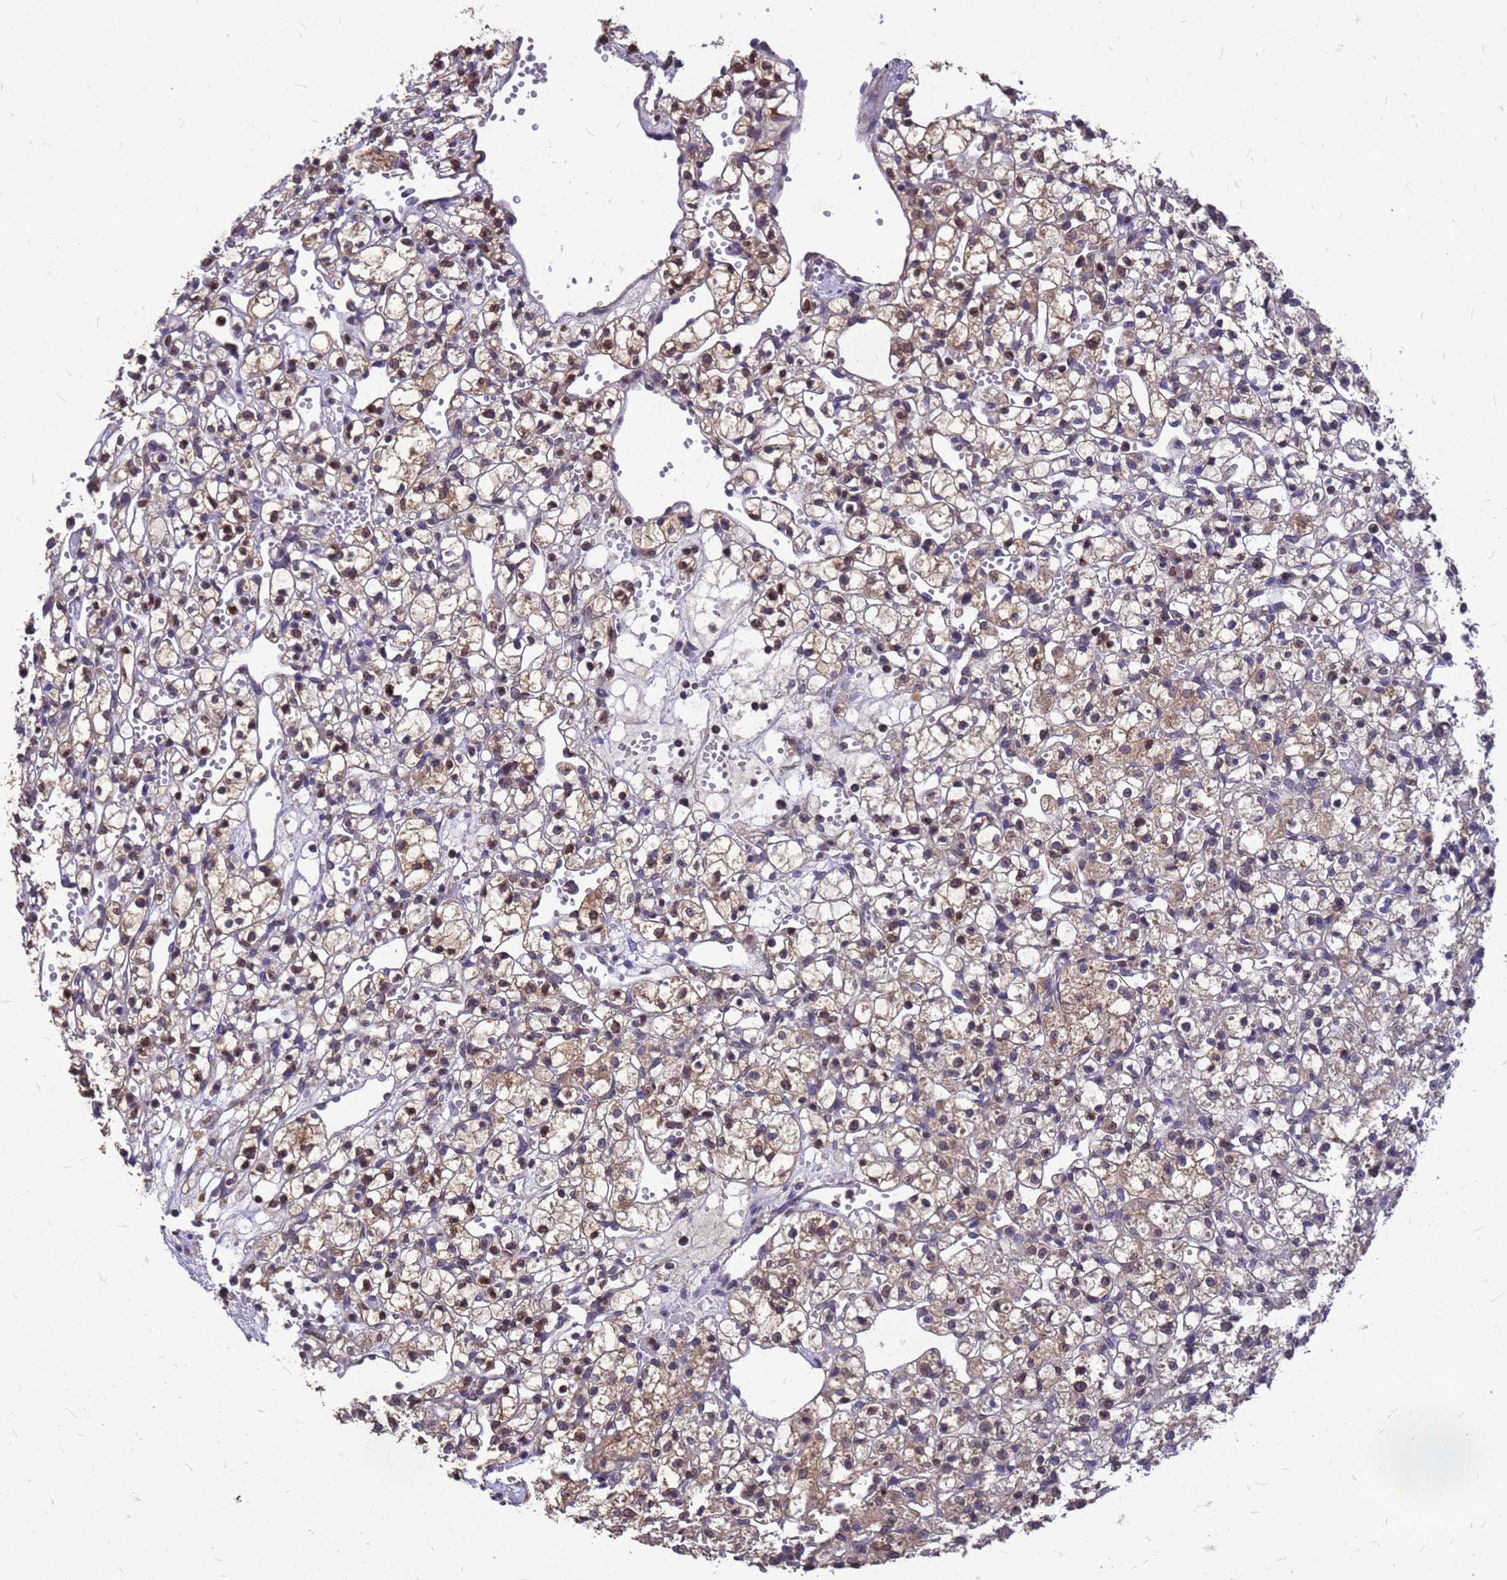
{"staining": {"intensity": "moderate", "quantity": ">75%", "location": "cytoplasmic/membranous,nuclear"}, "tissue": "renal cancer", "cell_type": "Tumor cells", "image_type": "cancer", "snomed": [{"axis": "morphology", "description": "Adenocarcinoma, NOS"}, {"axis": "topography", "description": "Kidney"}], "caption": "A histopathology image of renal cancer stained for a protein reveals moderate cytoplasmic/membranous and nuclear brown staining in tumor cells.", "gene": "C1orf35", "patient": {"sex": "female", "age": 59}}